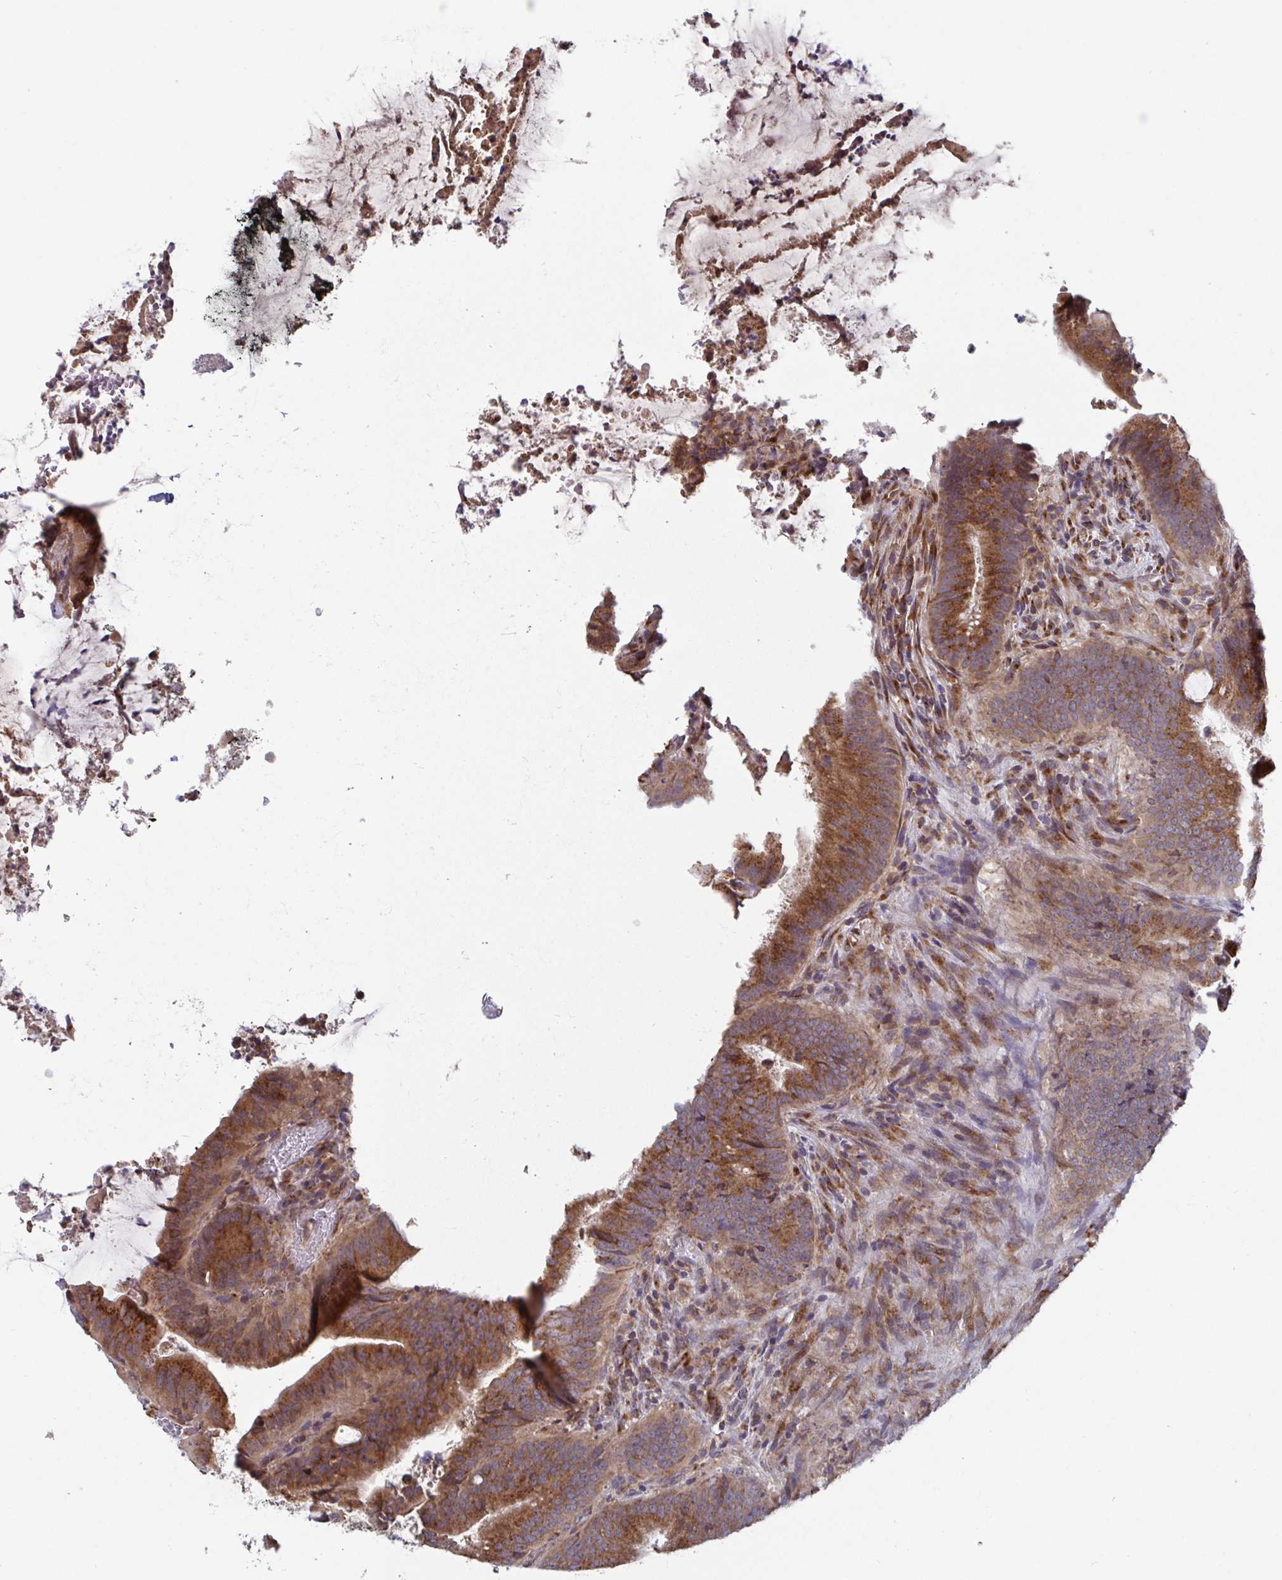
{"staining": {"intensity": "moderate", "quantity": ">75%", "location": "cytoplasmic/membranous"}, "tissue": "colorectal cancer", "cell_type": "Tumor cells", "image_type": "cancer", "snomed": [{"axis": "morphology", "description": "Adenocarcinoma, NOS"}, {"axis": "topography", "description": "Colon"}], "caption": "Moderate cytoplasmic/membranous protein positivity is identified in about >75% of tumor cells in colorectal adenocarcinoma.", "gene": "ATP5MJ", "patient": {"sex": "female", "age": 43}}